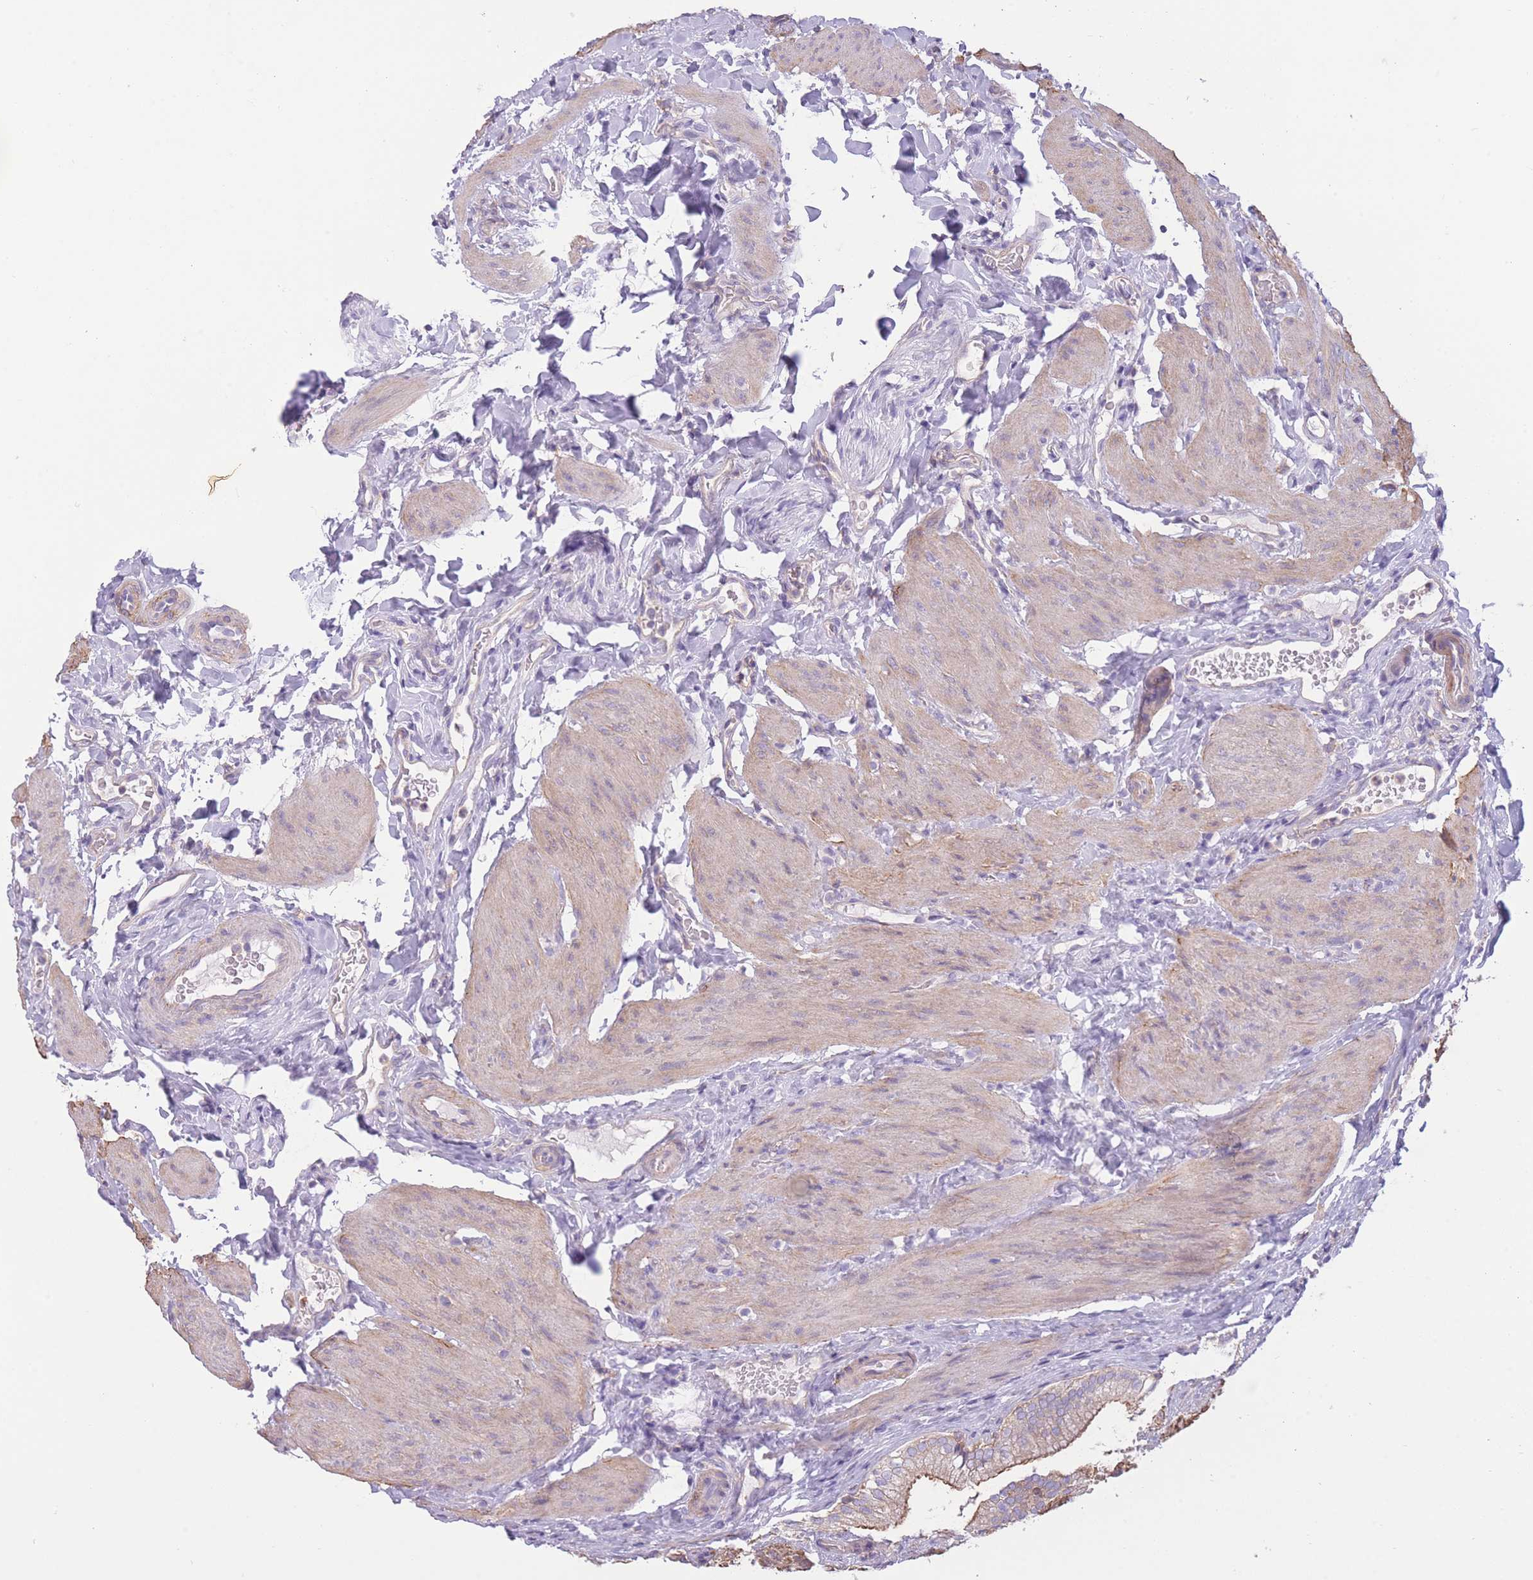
{"staining": {"intensity": "moderate", "quantity": "<25%", "location": "cytoplasmic/membranous"}, "tissue": "gallbladder", "cell_type": "Glandular cells", "image_type": "normal", "snomed": [{"axis": "morphology", "description": "Normal tissue, NOS"}, {"axis": "topography", "description": "Gallbladder"}], "caption": "Glandular cells demonstrate moderate cytoplasmic/membranous expression in approximately <25% of cells in unremarkable gallbladder. (DAB IHC, brown staining for protein, blue staining for nuclei).", "gene": "PDHA1", "patient": {"sex": "female", "age": 30}}